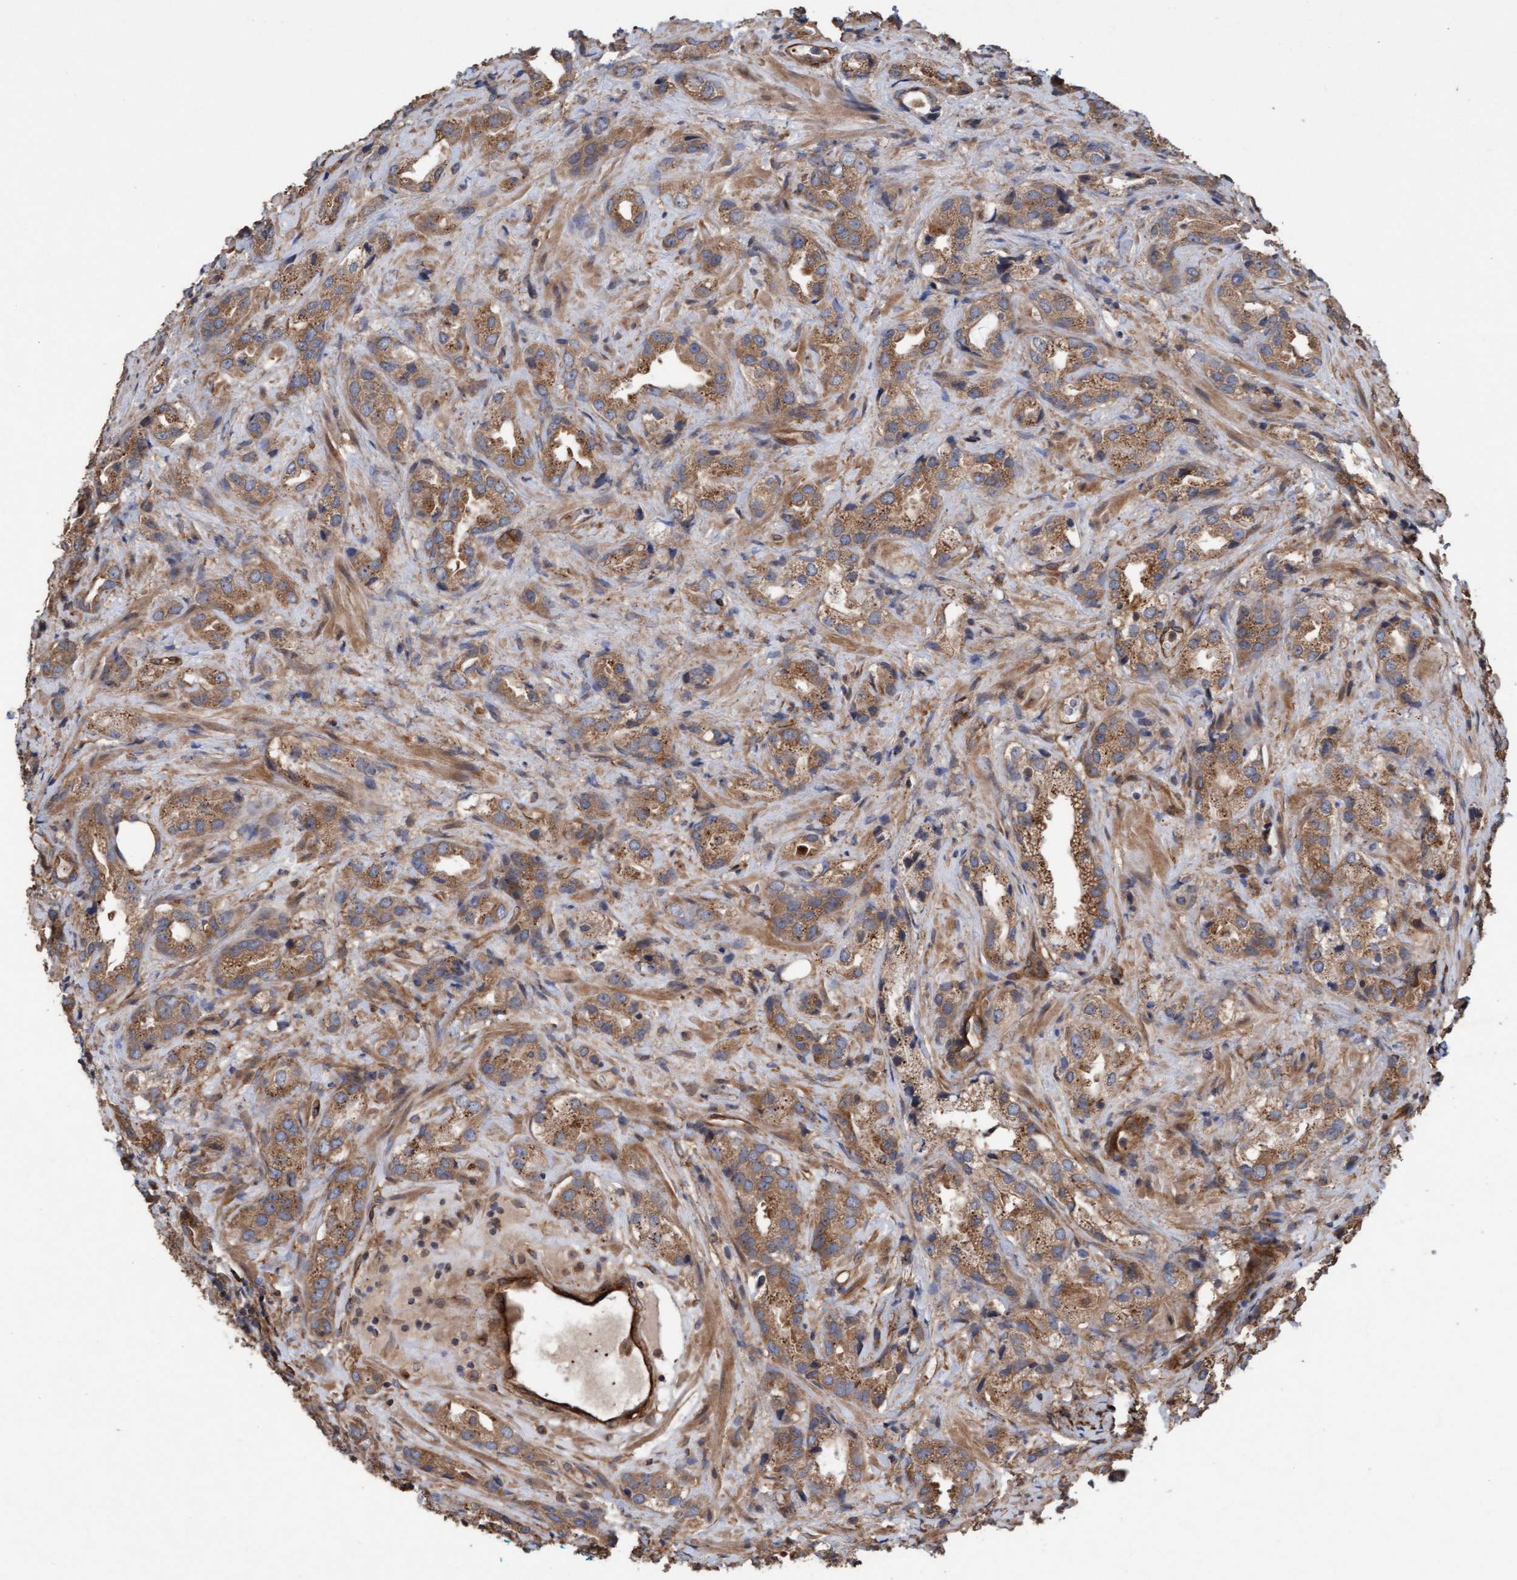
{"staining": {"intensity": "moderate", "quantity": ">75%", "location": "cytoplasmic/membranous"}, "tissue": "prostate cancer", "cell_type": "Tumor cells", "image_type": "cancer", "snomed": [{"axis": "morphology", "description": "Adenocarcinoma, High grade"}, {"axis": "topography", "description": "Prostate"}], "caption": "This is an image of immunohistochemistry (IHC) staining of prostate adenocarcinoma (high-grade), which shows moderate staining in the cytoplasmic/membranous of tumor cells.", "gene": "CDC42EP4", "patient": {"sex": "male", "age": 63}}